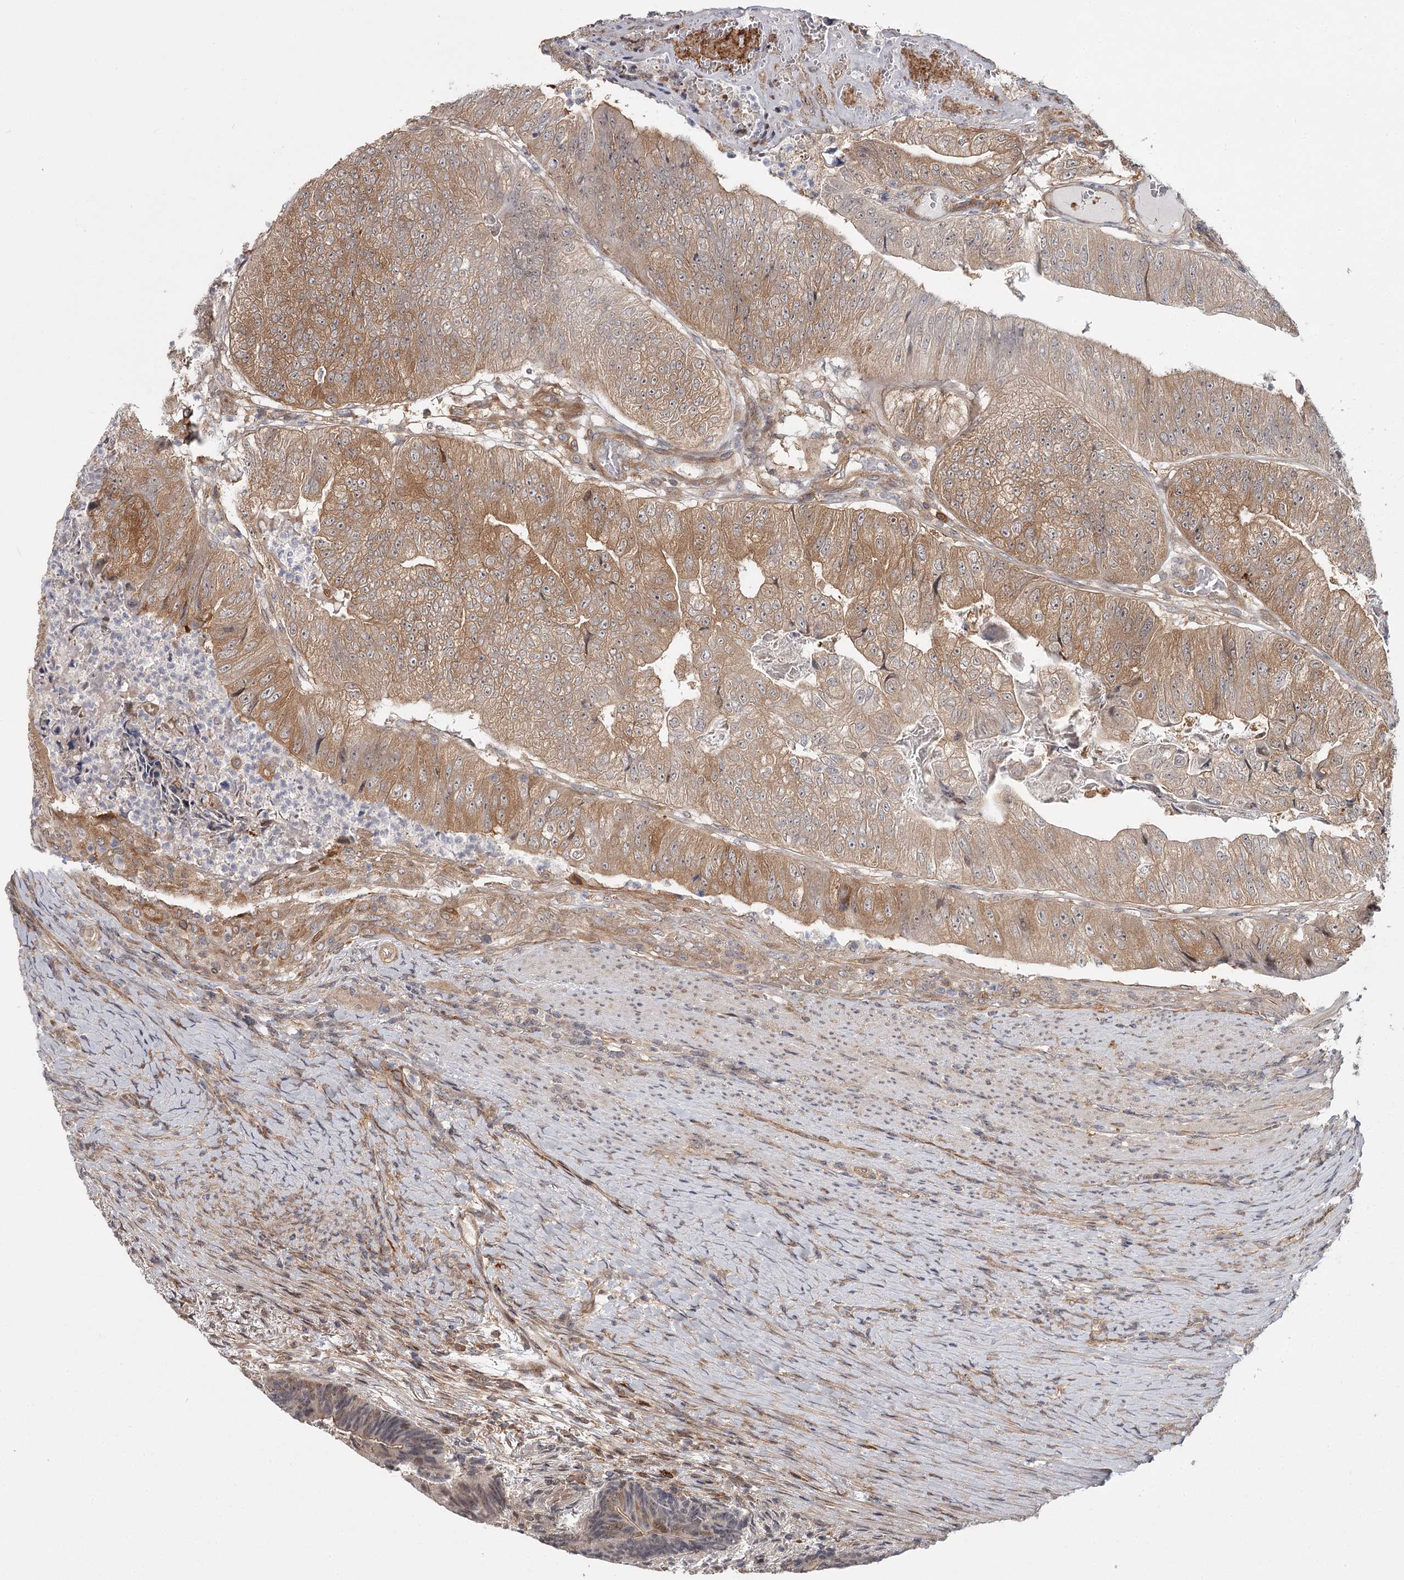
{"staining": {"intensity": "moderate", "quantity": ">75%", "location": "cytoplasmic/membranous"}, "tissue": "colorectal cancer", "cell_type": "Tumor cells", "image_type": "cancer", "snomed": [{"axis": "morphology", "description": "Adenocarcinoma, NOS"}, {"axis": "topography", "description": "Colon"}], "caption": "Protein analysis of colorectal cancer (adenocarcinoma) tissue exhibits moderate cytoplasmic/membranous expression in about >75% of tumor cells. (DAB (3,3'-diaminobenzidine) IHC, brown staining for protein, blue staining for nuclei).", "gene": "CCNG2", "patient": {"sex": "female", "age": 67}}